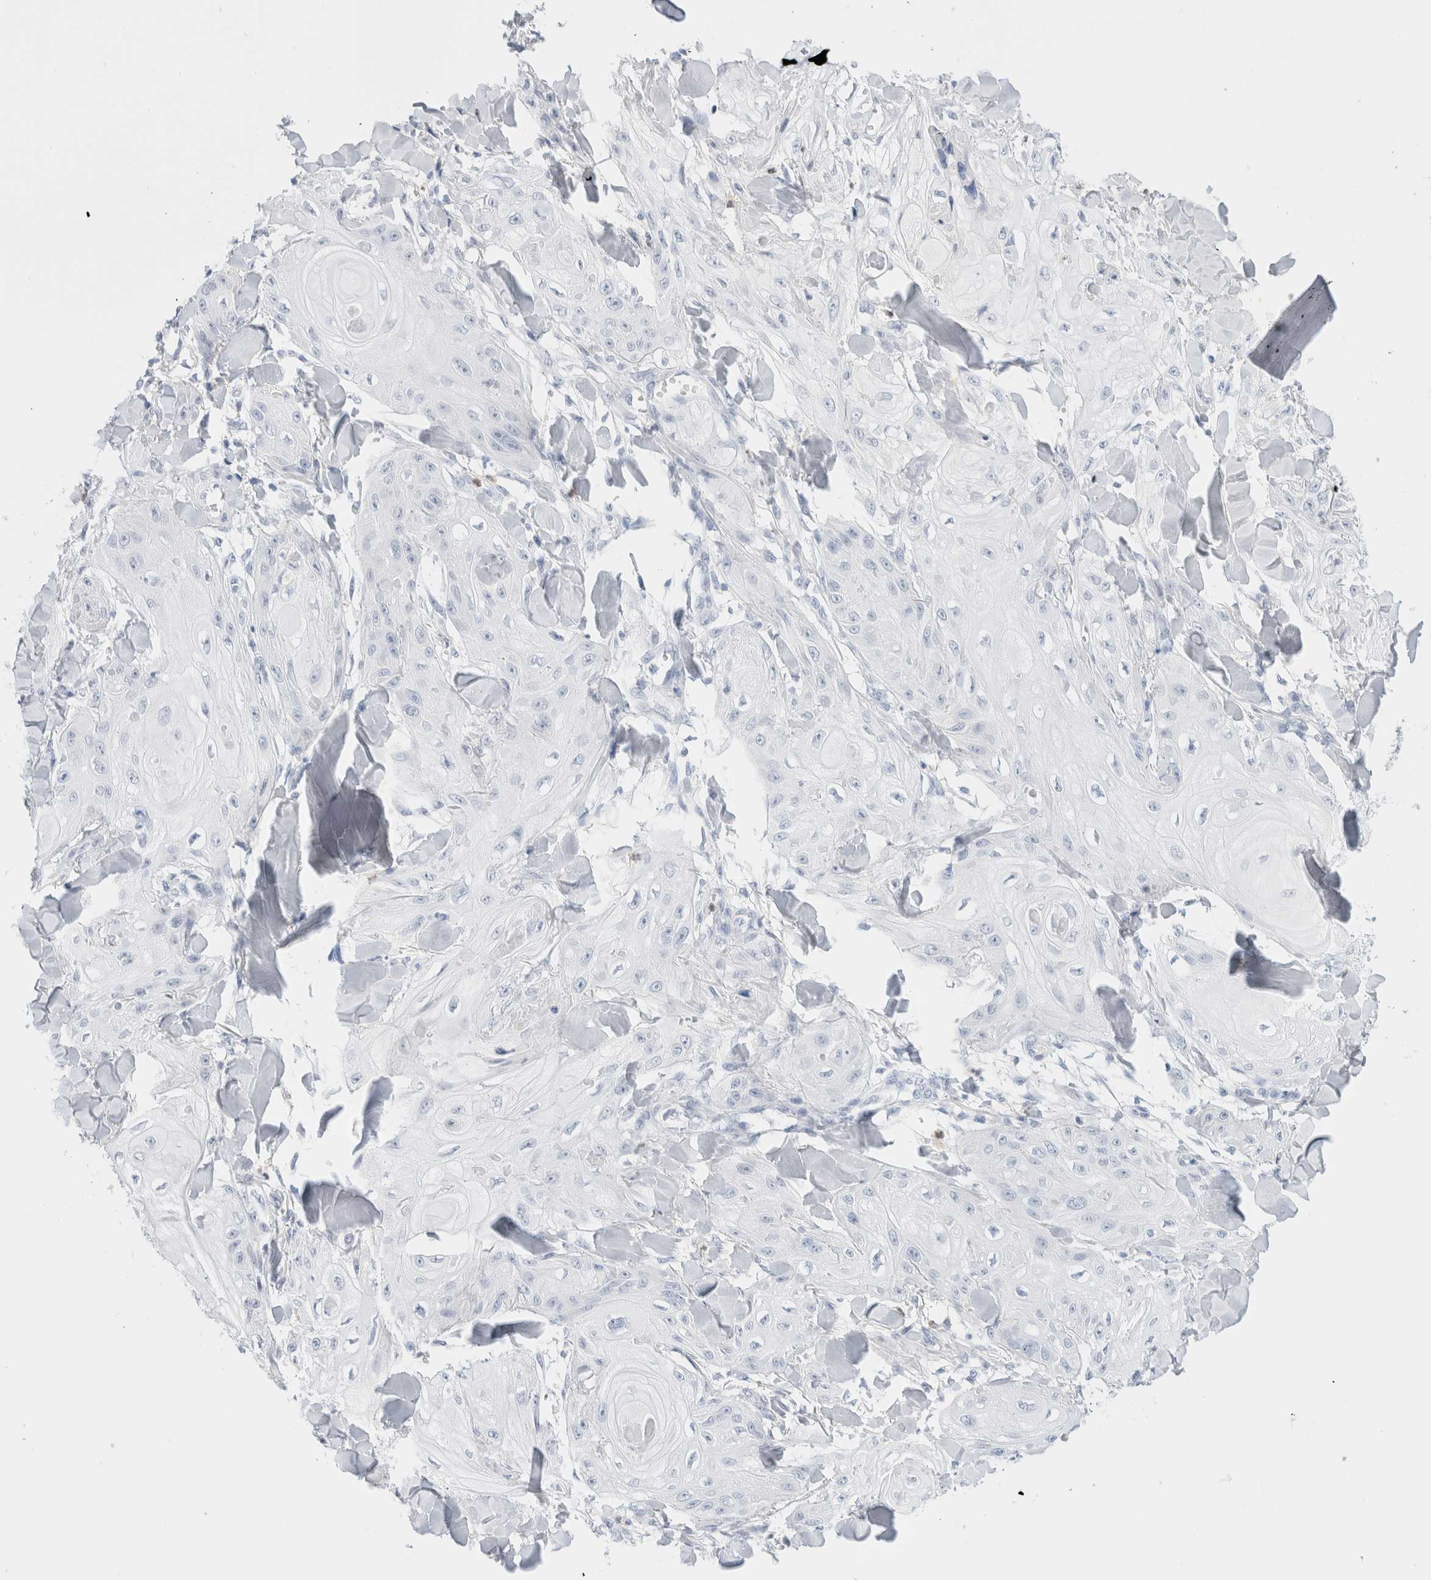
{"staining": {"intensity": "negative", "quantity": "none", "location": "none"}, "tissue": "skin cancer", "cell_type": "Tumor cells", "image_type": "cancer", "snomed": [{"axis": "morphology", "description": "Squamous cell carcinoma, NOS"}, {"axis": "topography", "description": "Skin"}], "caption": "Immunohistochemical staining of human skin cancer (squamous cell carcinoma) shows no significant staining in tumor cells.", "gene": "ARG1", "patient": {"sex": "male", "age": 74}}